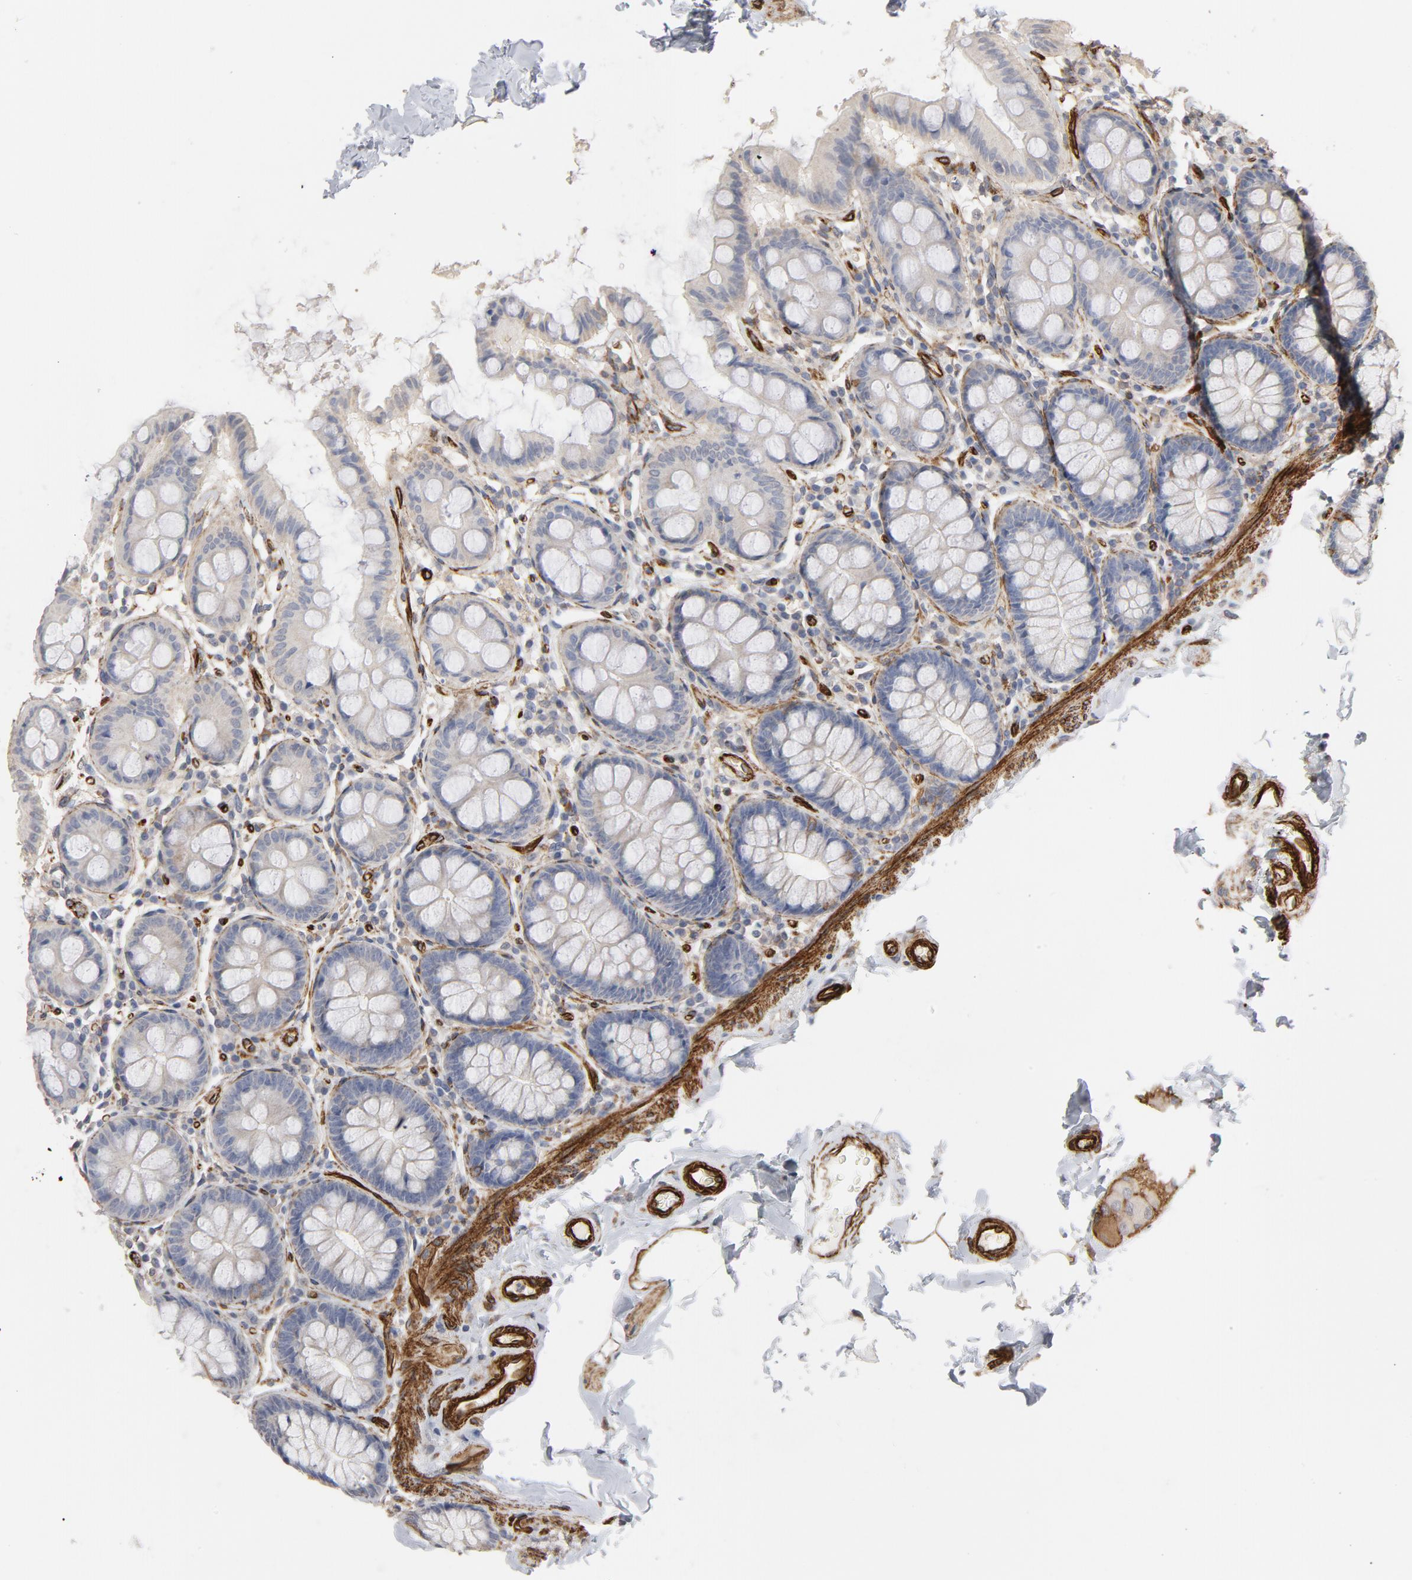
{"staining": {"intensity": "strong", "quantity": ">75%", "location": "cytoplasmic/membranous"}, "tissue": "colon", "cell_type": "Endothelial cells", "image_type": "normal", "snomed": [{"axis": "morphology", "description": "Normal tissue, NOS"}, {"axis": "topography", "description": "Colon"}], "caption": "Protein staining of unremarkable colon exhibits strong cytoplasmic/membranous staining in approximately >75% of endothelial cells. (Stains: DAB (3,3'-diaminobenzidine) in brown, nuclei in blue, Microscopy: brightfield microscopy at high magnification).", "gene": "GNG2", "patient": {"sex": "female", "age": 61}}